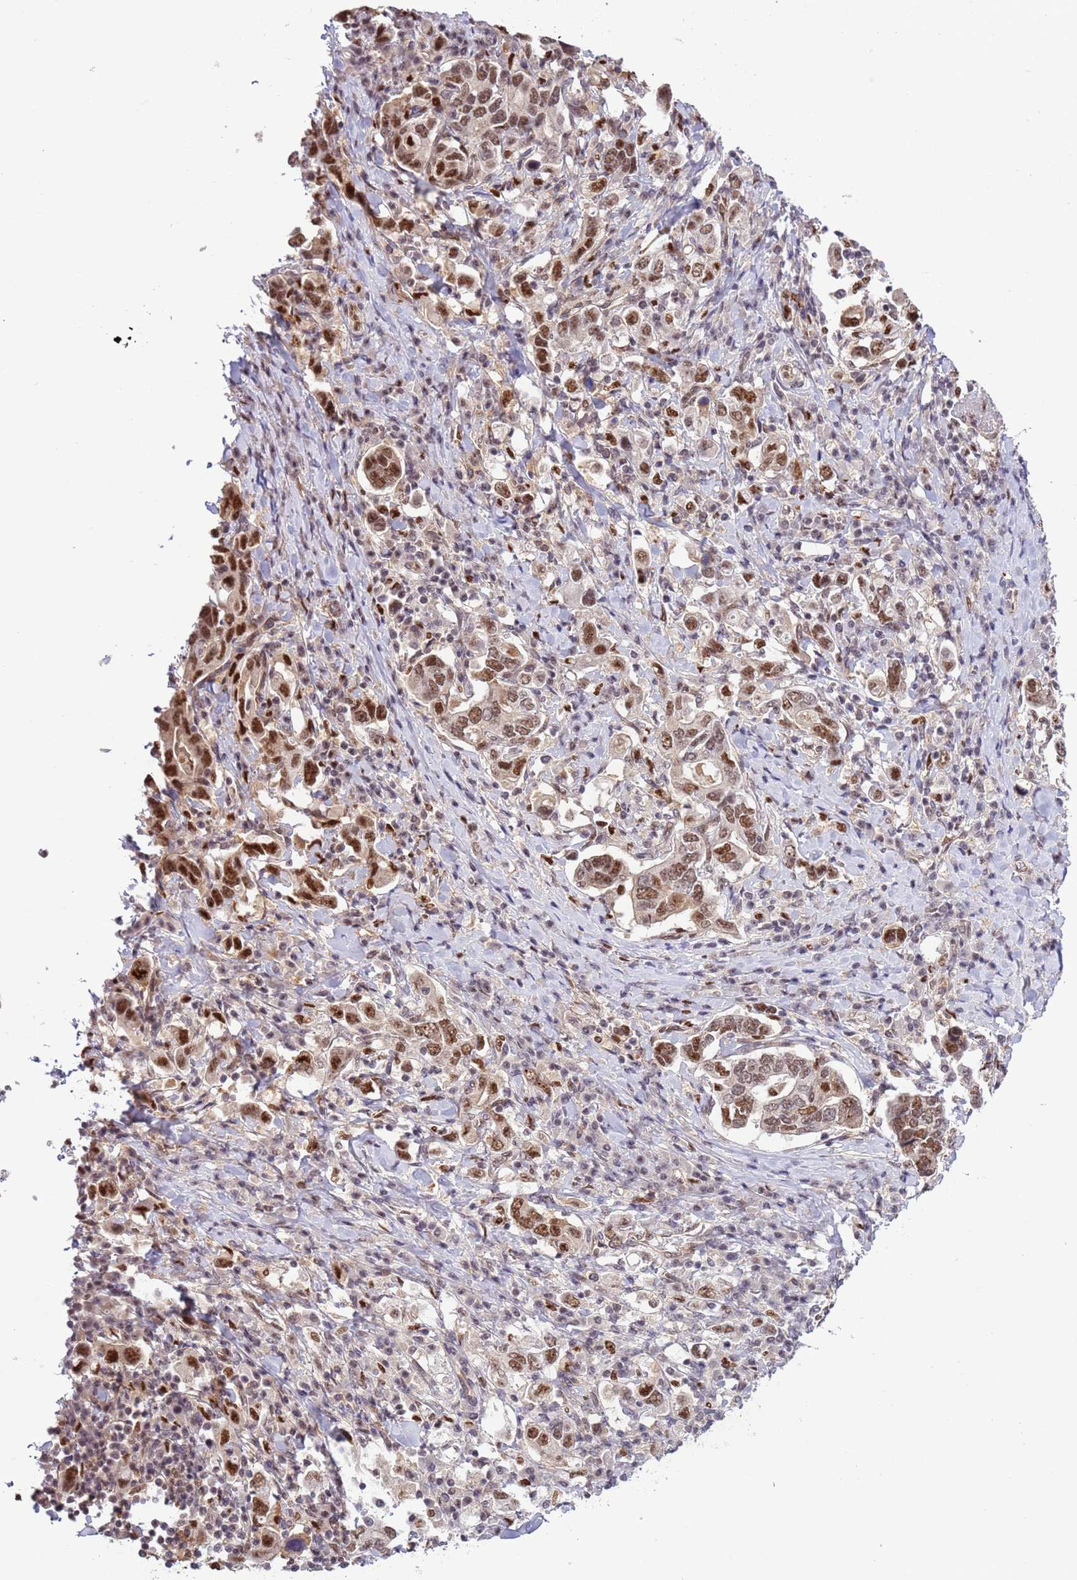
{"staining": {"intensity": "strong", "quantity": ">75%", "location": "nuclear"}, "tissue": "stomach cancer", "cell_type": "Tumor cells", "image_type": "cancer", "snomed": [{"axis": "morphology", "description": "Adenocarcinoma, NOS"}, {"axis": "topography", "description": "Stomach, upper"}, {"axis": "topography", "description": "Stomach"}], "caption": "There is high levels of strong nuclear staining in tumor cells of stomach cancer (adenocarcinoma), as demonstrated by immunohistochemical staining (brown color).", "gene": "PRPF6", "patient": {"sex": "male", "age": 62}}